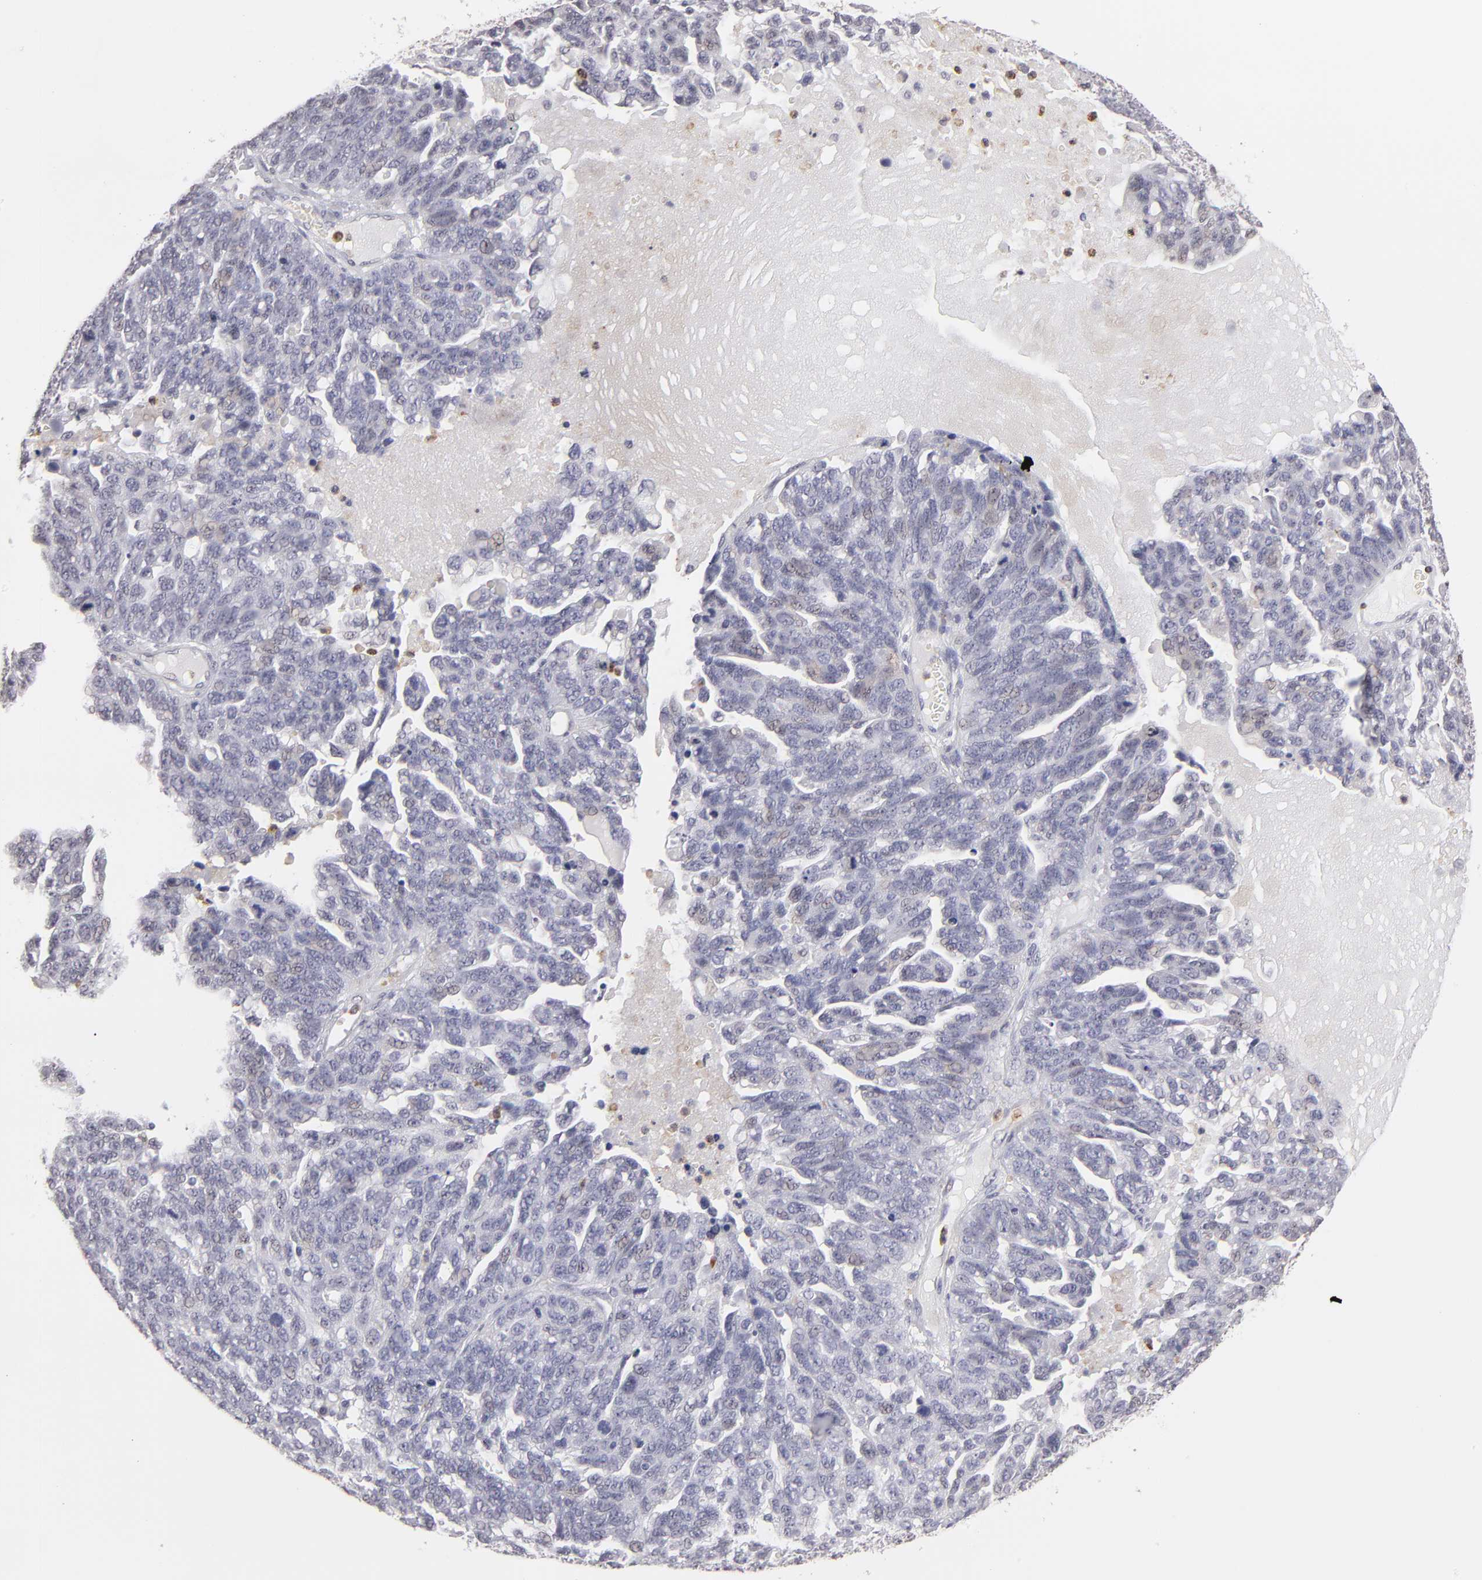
{"staining": {"intensity": "negative", "quantity": "none", "location": "none"}, "tissue": "ovarian cancer", "cell_type": "Tumor cells", "image_type": "cancer", "snomed": [{"axis": "morphology", "description": "Cystadenocarcinoma, serous, NOS"}, {"axis": "topography", "description": "Ovary"}], "caption": "Tumor cells show no significant expression in ovarian cancer.", "gene": "MGAM", "patient": {"sex": "female", "age": 71}}